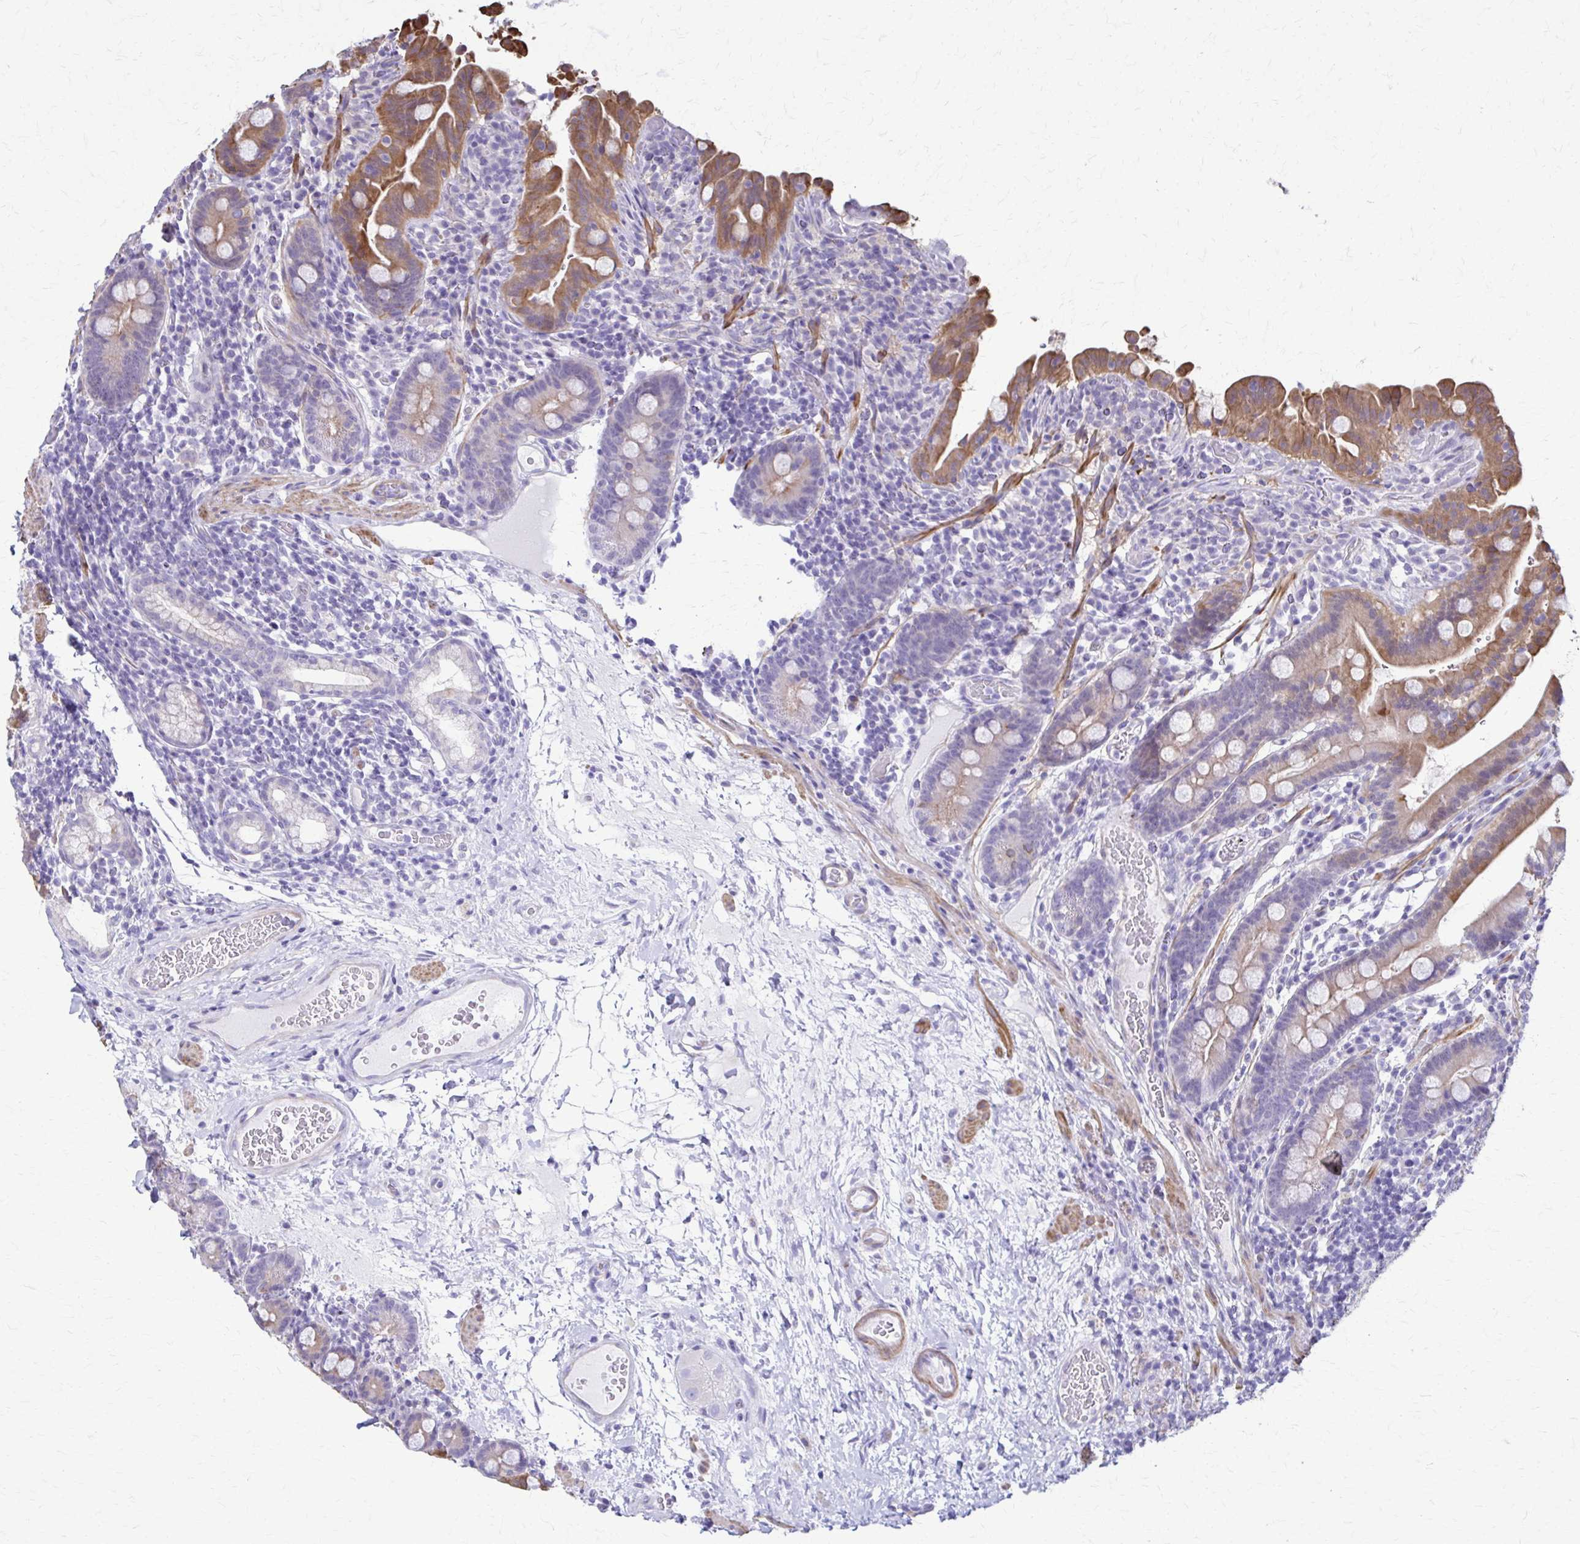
{"staining": {"intensity": "moderate", "quantity": ">75%", "location": "cytoplasmic/membranous"}, "tissue": "small intestine", "cell_type": "Glandular cells", "image_type": "normal", "snomed": [{"axis": "morphology", "description": "Normal tissue, NOS"}, {"axis": "topography", "description": "Small intestine"}], "caption": "Approximately >75% of glandular cells in benign human small intestine display moderate cytoplasmic/membranous protein expression as visualized by brown immunohistochemical staining.", "gene": "DSP", "patient": {"sex": "male", "age": 26}}